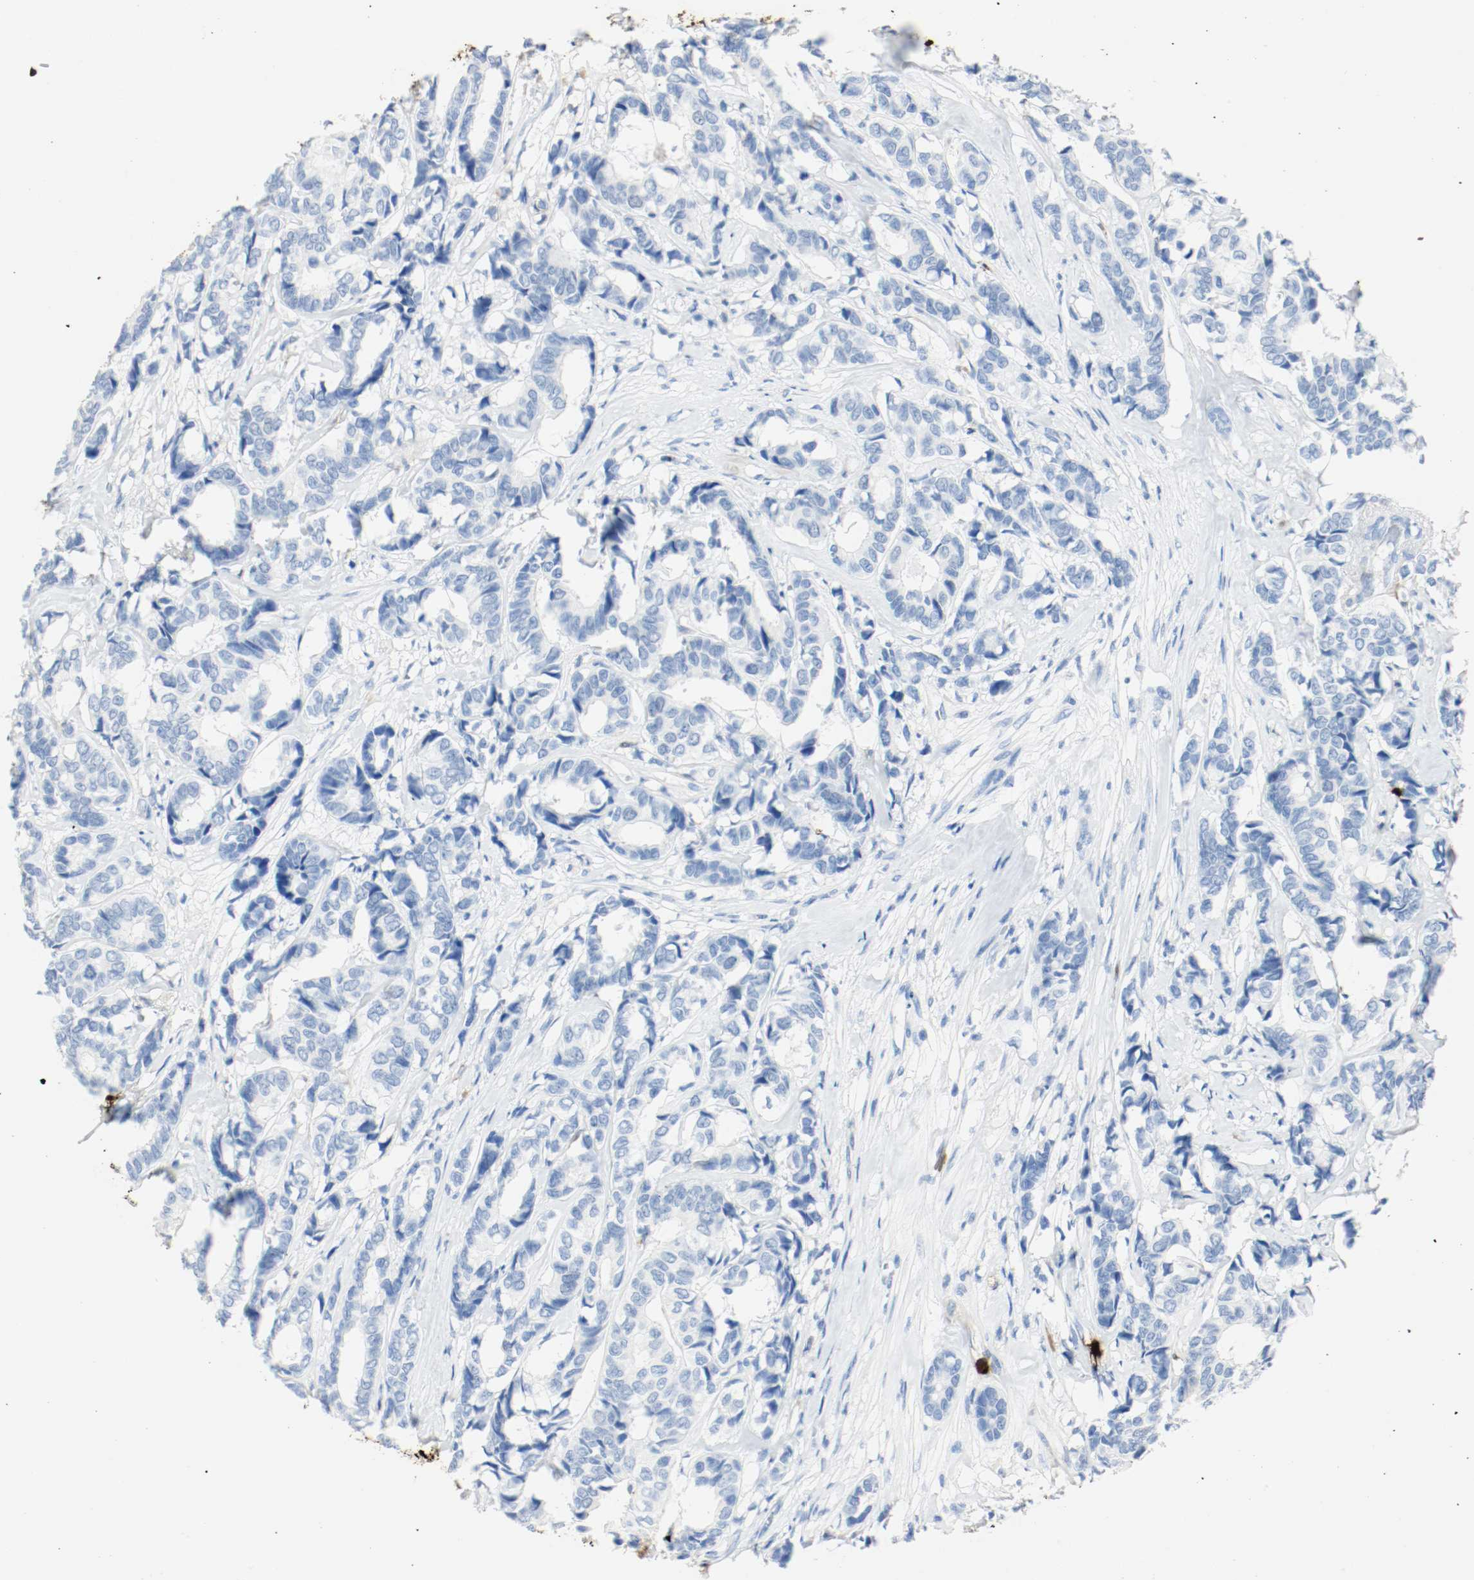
{"staining": {"intensity": "negative", "quantity": "none", "location": "none"}, "tissue": "breast cancer", "cell_type": "Tumor cells", "image_type": "cancer", "snomed": [{"axis": "morphology", "description": "Duct carcinoma"}, {"axis": "topography", "description": "Breast"}], "caption": "A high-resolution photomicrograph shows immunohistochemistry (IHC) staining of infiltrating ductal carcinoma (breast), which displays no significant expression in tumor cells.", "gene": "S100A9", "patient": {"sex": "female", "age": 87}}